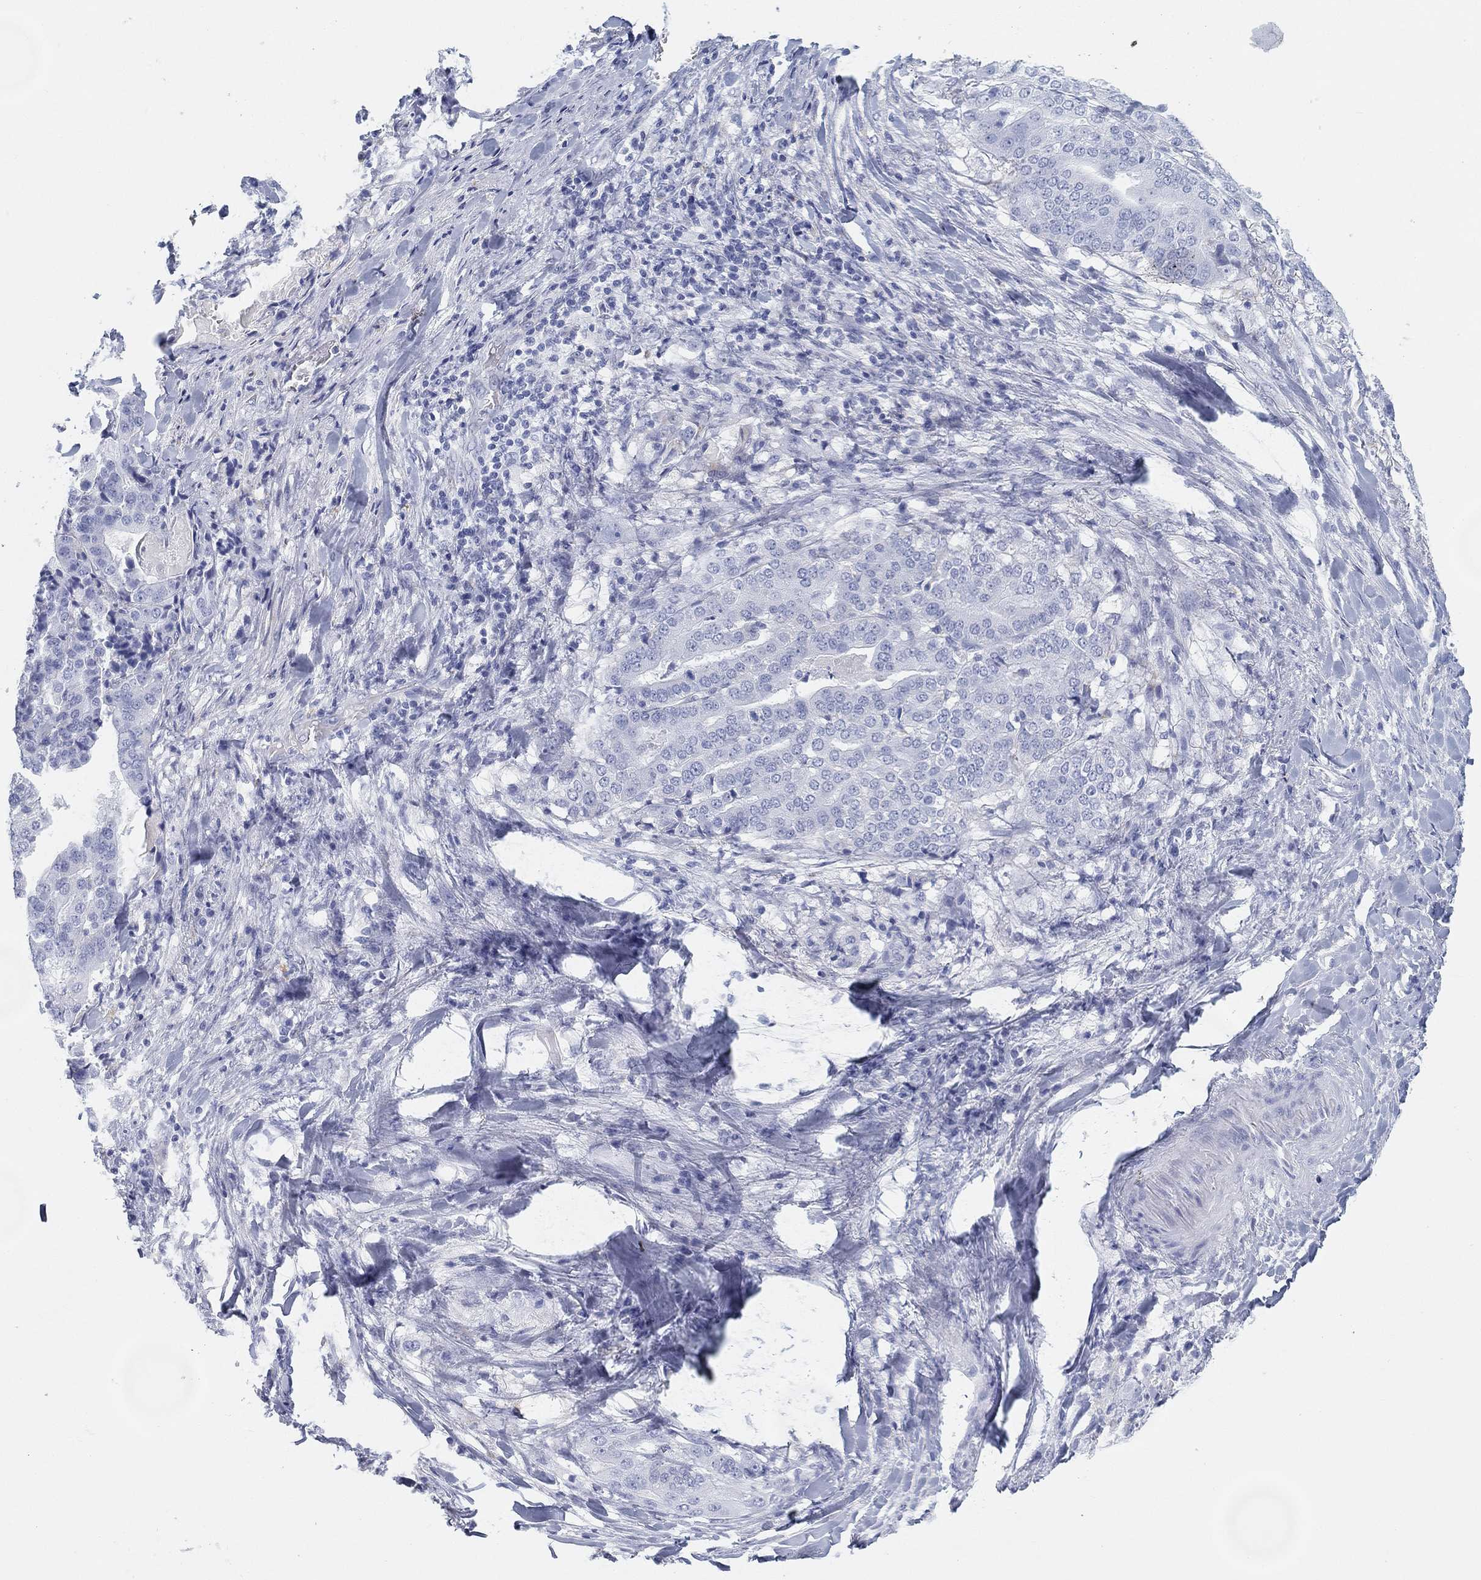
{"staining": {"intensity": "negative", "quantity": "none", "location": "none"}, "tissue": "stomach cancer", "cell_type": "Tumor cells", "image_type": "cancer", "snomed": [{"axis": "morphology", "description": "Adenocarcinoma, NOS"}, {"axis": "topography", "description": "Stomach"}], "caption": "Immunohistochemistry (IHC) histopathology image of neoplastic tissue: human stomach adenocarcinoma stained with DAB demonstrates no significant protein expression in tumor cells. (Brightfield microscopy of DAB (3,3'-diaminobenzidine) immunohistochemistry at high magnification).", "gene": "GPR61", "patient": {"sex": "male", "age": 48}}